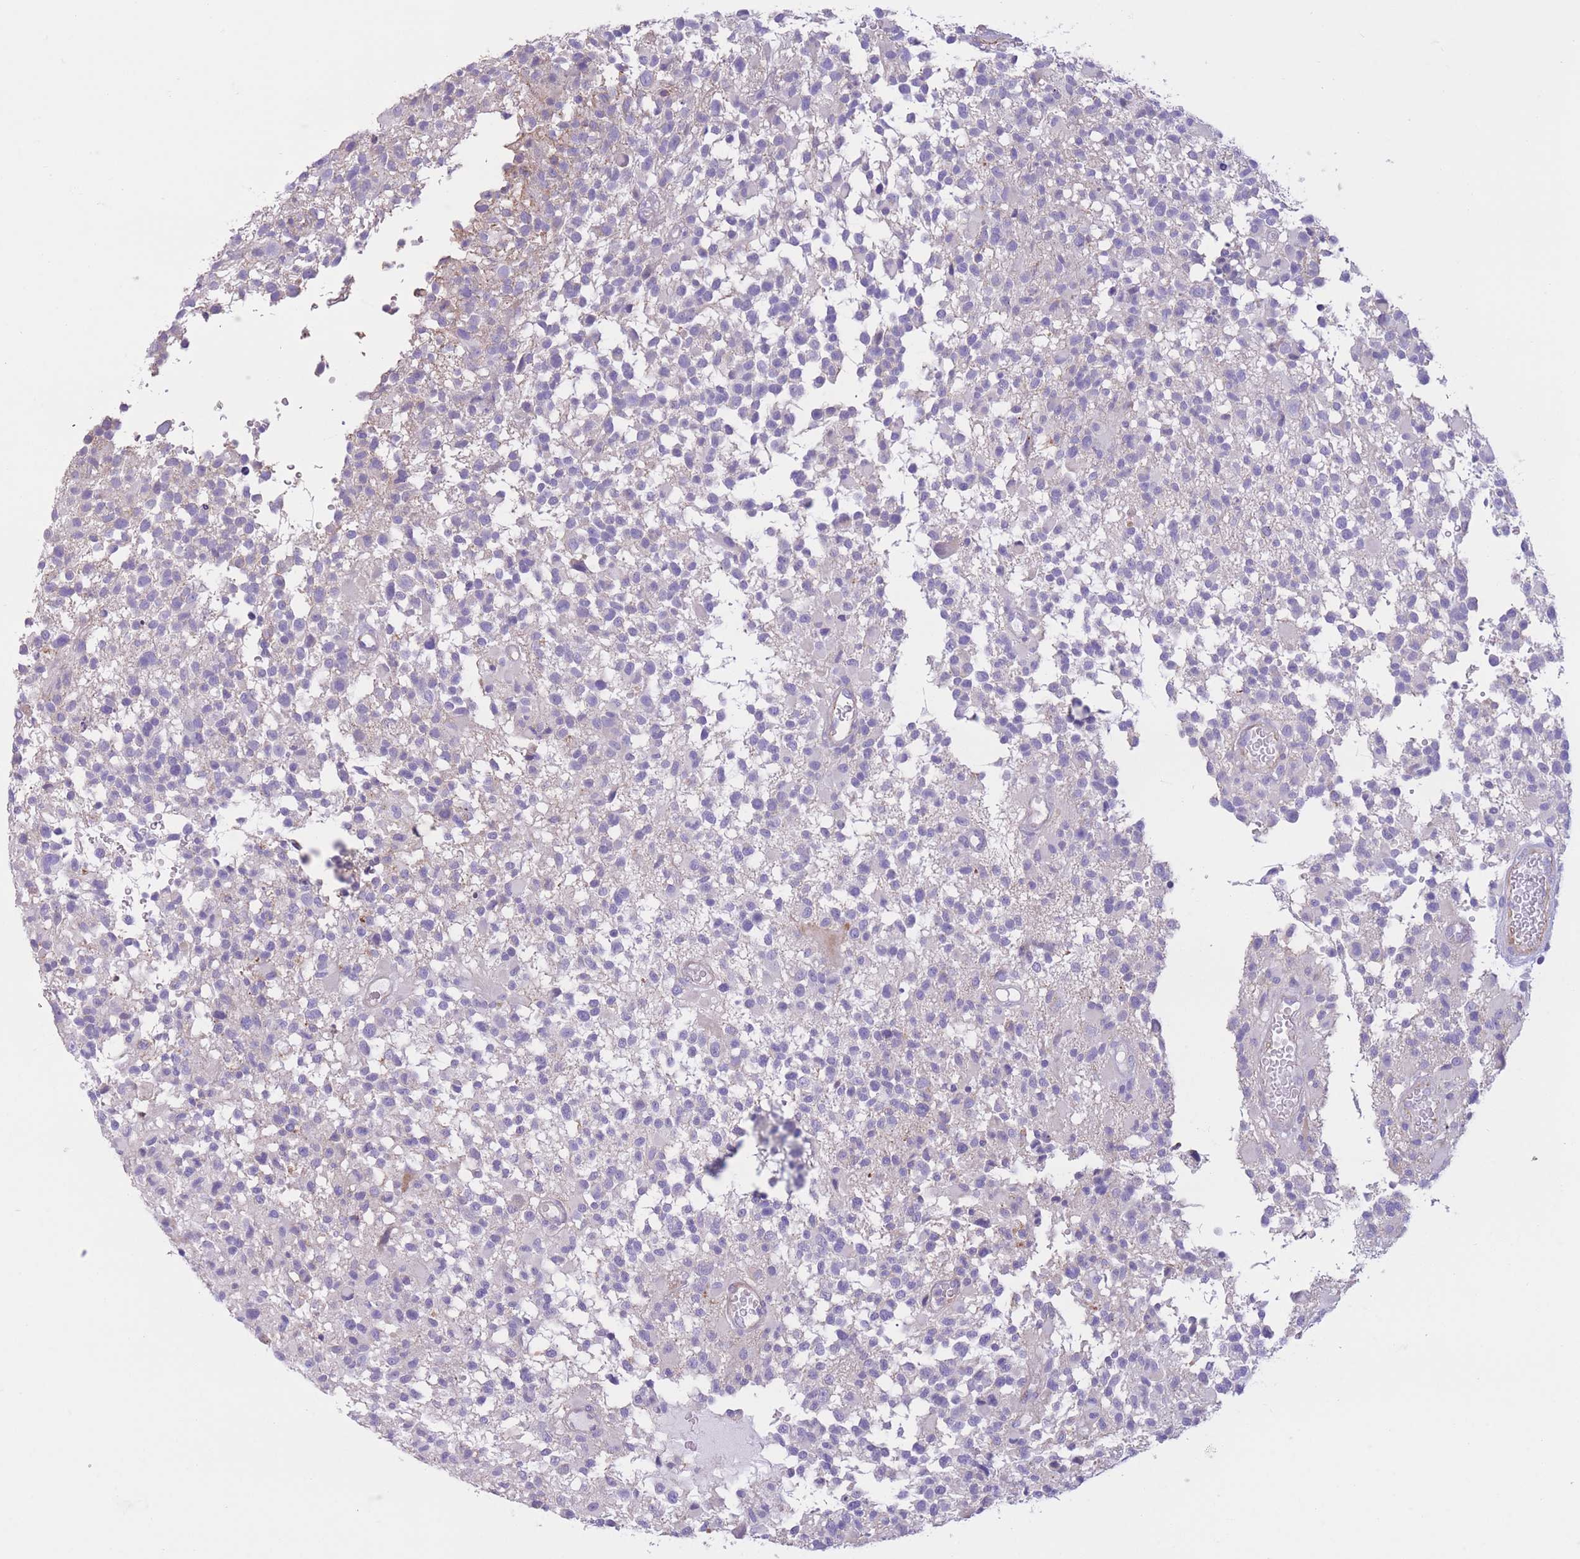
{"staining": {"intensity": "negative", "quantity": "none", "location": "none"}, "tissue": "glioma", "cell_type": "Tumor cells", "image_type": "cancer", "snomed": [{"axis": "morphology", "description": "Glioma, malignant, High grade"}, {"axis": "morphology", "description": "Glioblastoma, NOS"}, {"axis": "topography", "description": "Brain"}], "caption": "A photomicrograph of glioma stained for a protein demonstrates no brown staining in tumor cells.", "gene": "PDHA1", "patient": {"sex": "male", "age": 60}}